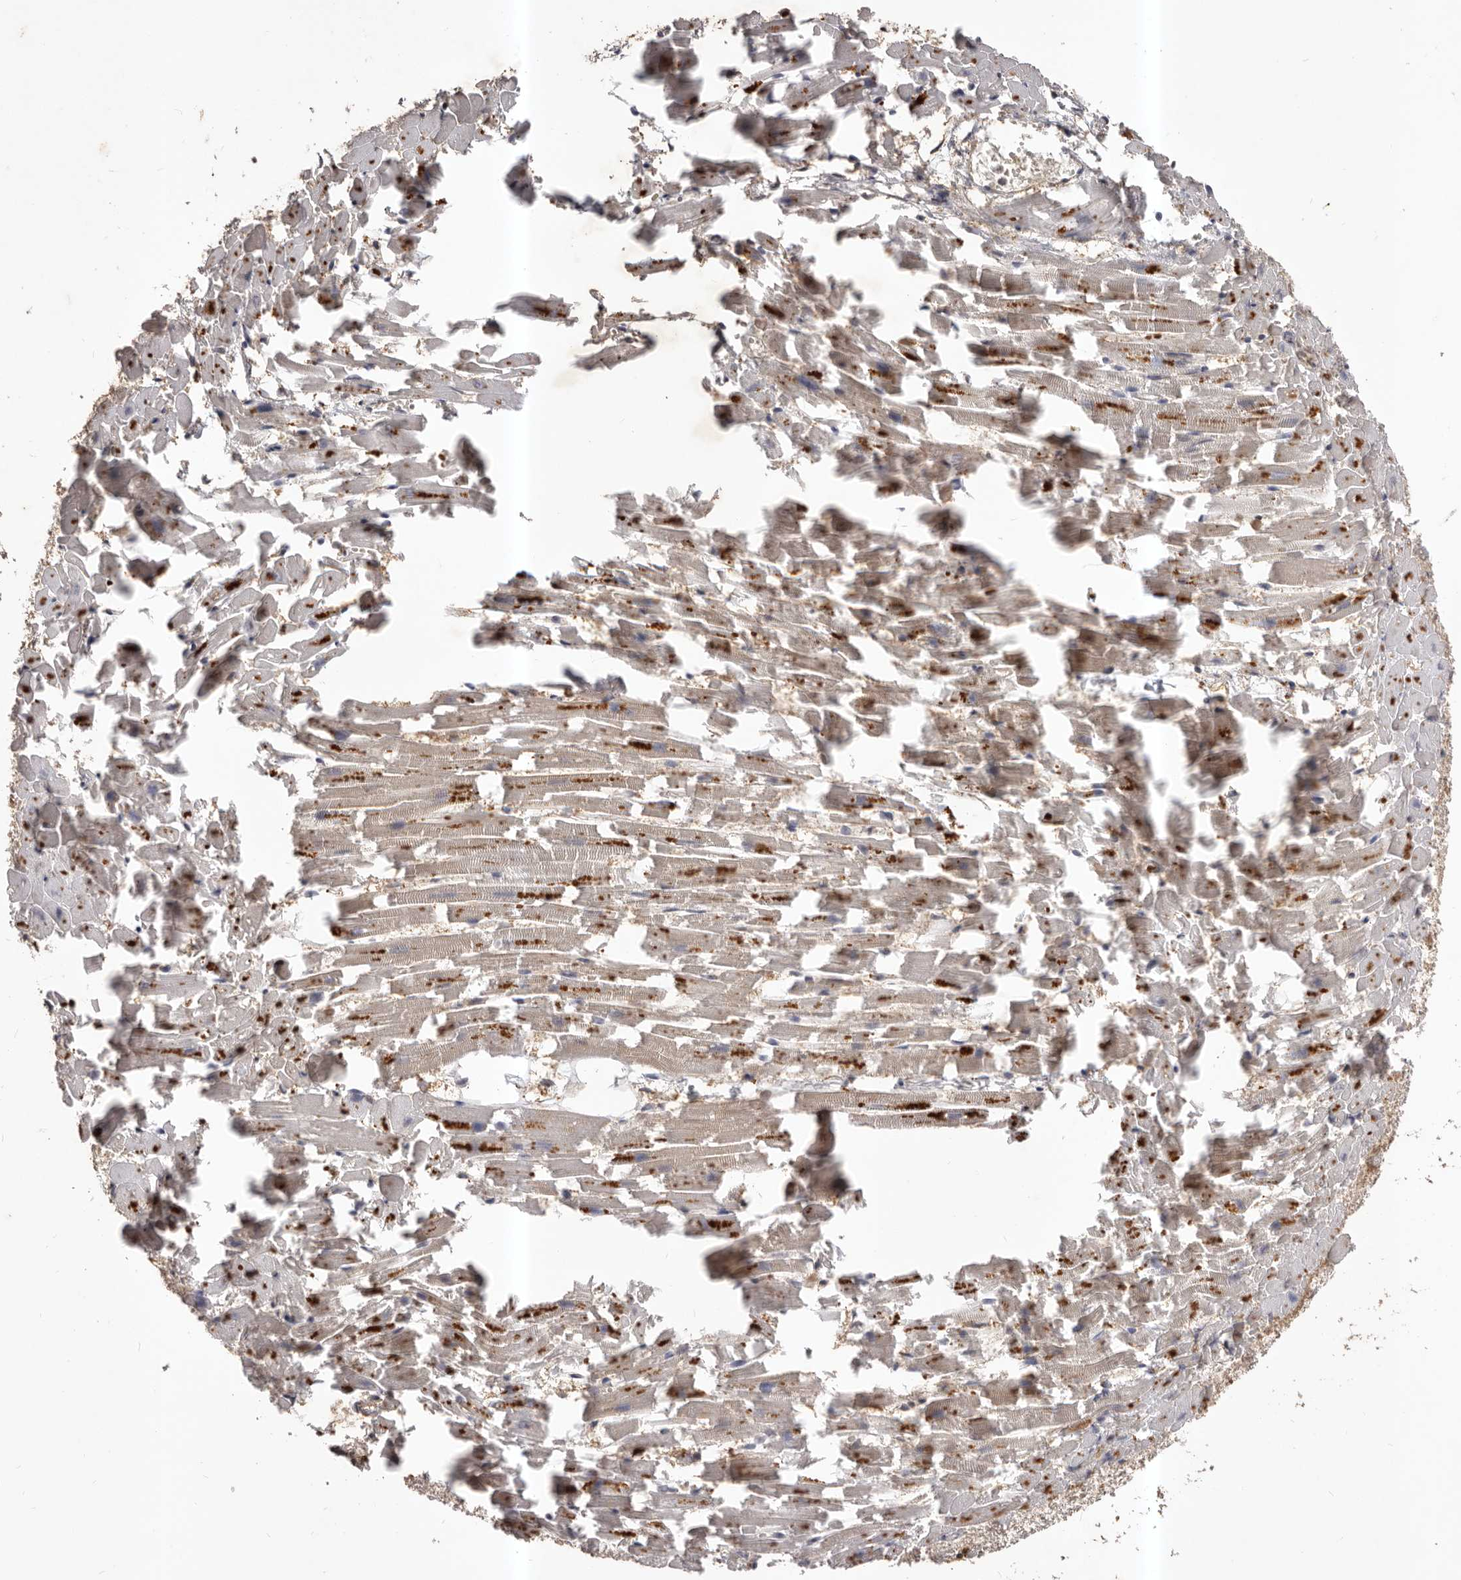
{"staining": {"intensity": "moderate", "quantity": "25%-75%", "location": "cytoplasmic/membranous"}, "tissue": "heart muscle", "cell_type": "Cardiomyocytes", "image_type": "normal", "snomed": [{"axis": "morphology", "description": "Normal tissue, NOS"}, {"axis": "topography", "description": "Heart"}], "caption": "DAB (3,3'-diaminobenzidine) immunohistochemical staining of normal human heart muscle reveals moderate cytoplasmic/membranous protein expression in about 25%-75% of cardiomyocytes. Using DAB (3,3'-diaminobenzidine) (brown) and hematoxylin (blue) stains, captured at high magnification using brightfield microscopy.", "gene": "GLIPR2", "patient": {"sex": "female", "age": 64}}